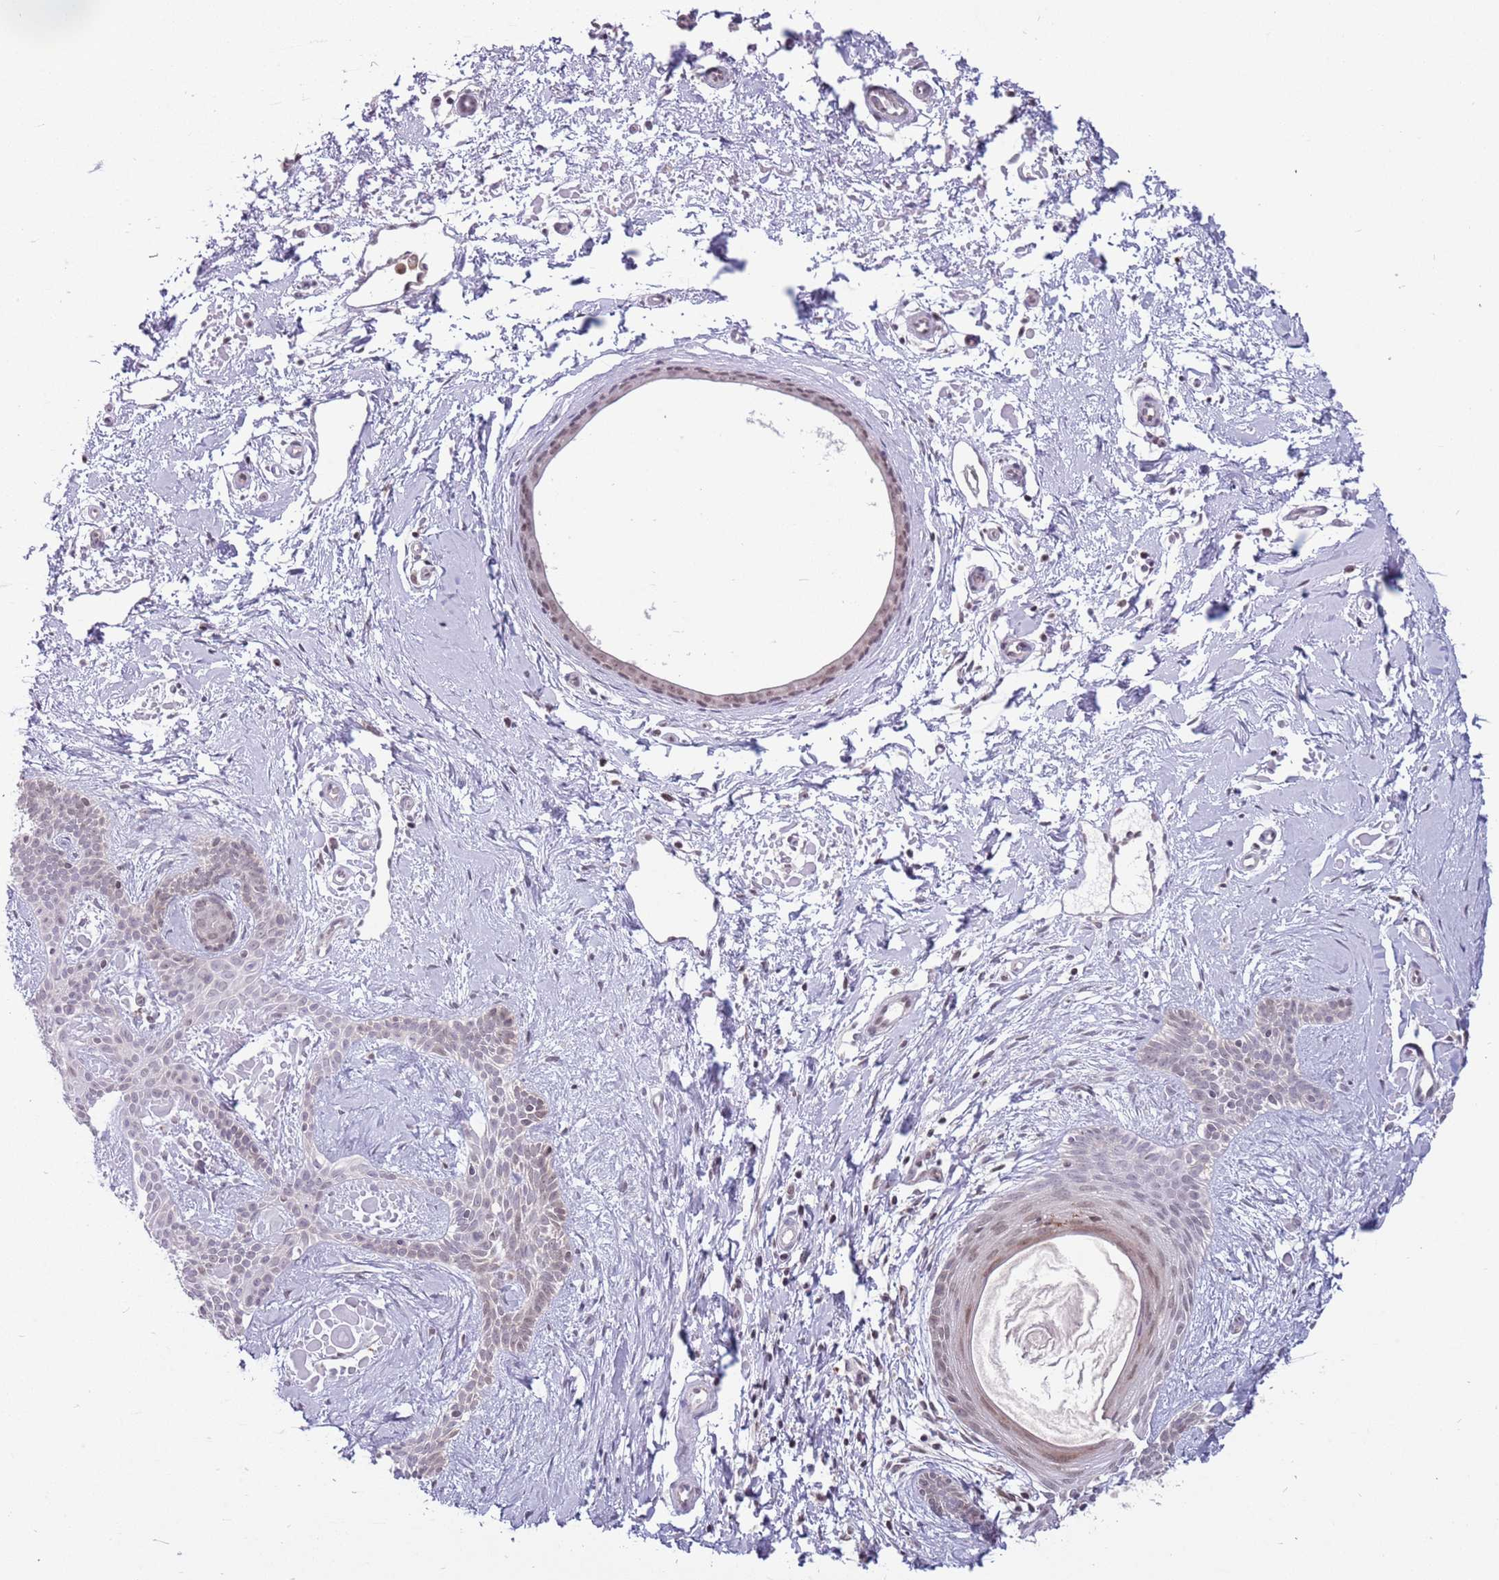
{"staining": {"intensity": "negative", "quantity": "none", "location": "none"}, "tissue": "skin cancer", "cell_type": "Tumor cells", "image_type": "cancer", "snomed": [{"axis": "morphology", "description": "Basal cell carcinoma"}, {"axis": "topography", "description": "Skin"}], "caption": "Tumor cells show no significant expression in basal cell carcinoma (skin).", "gene": "BARD1", "patient": {"sex": "male", "age": 78}}